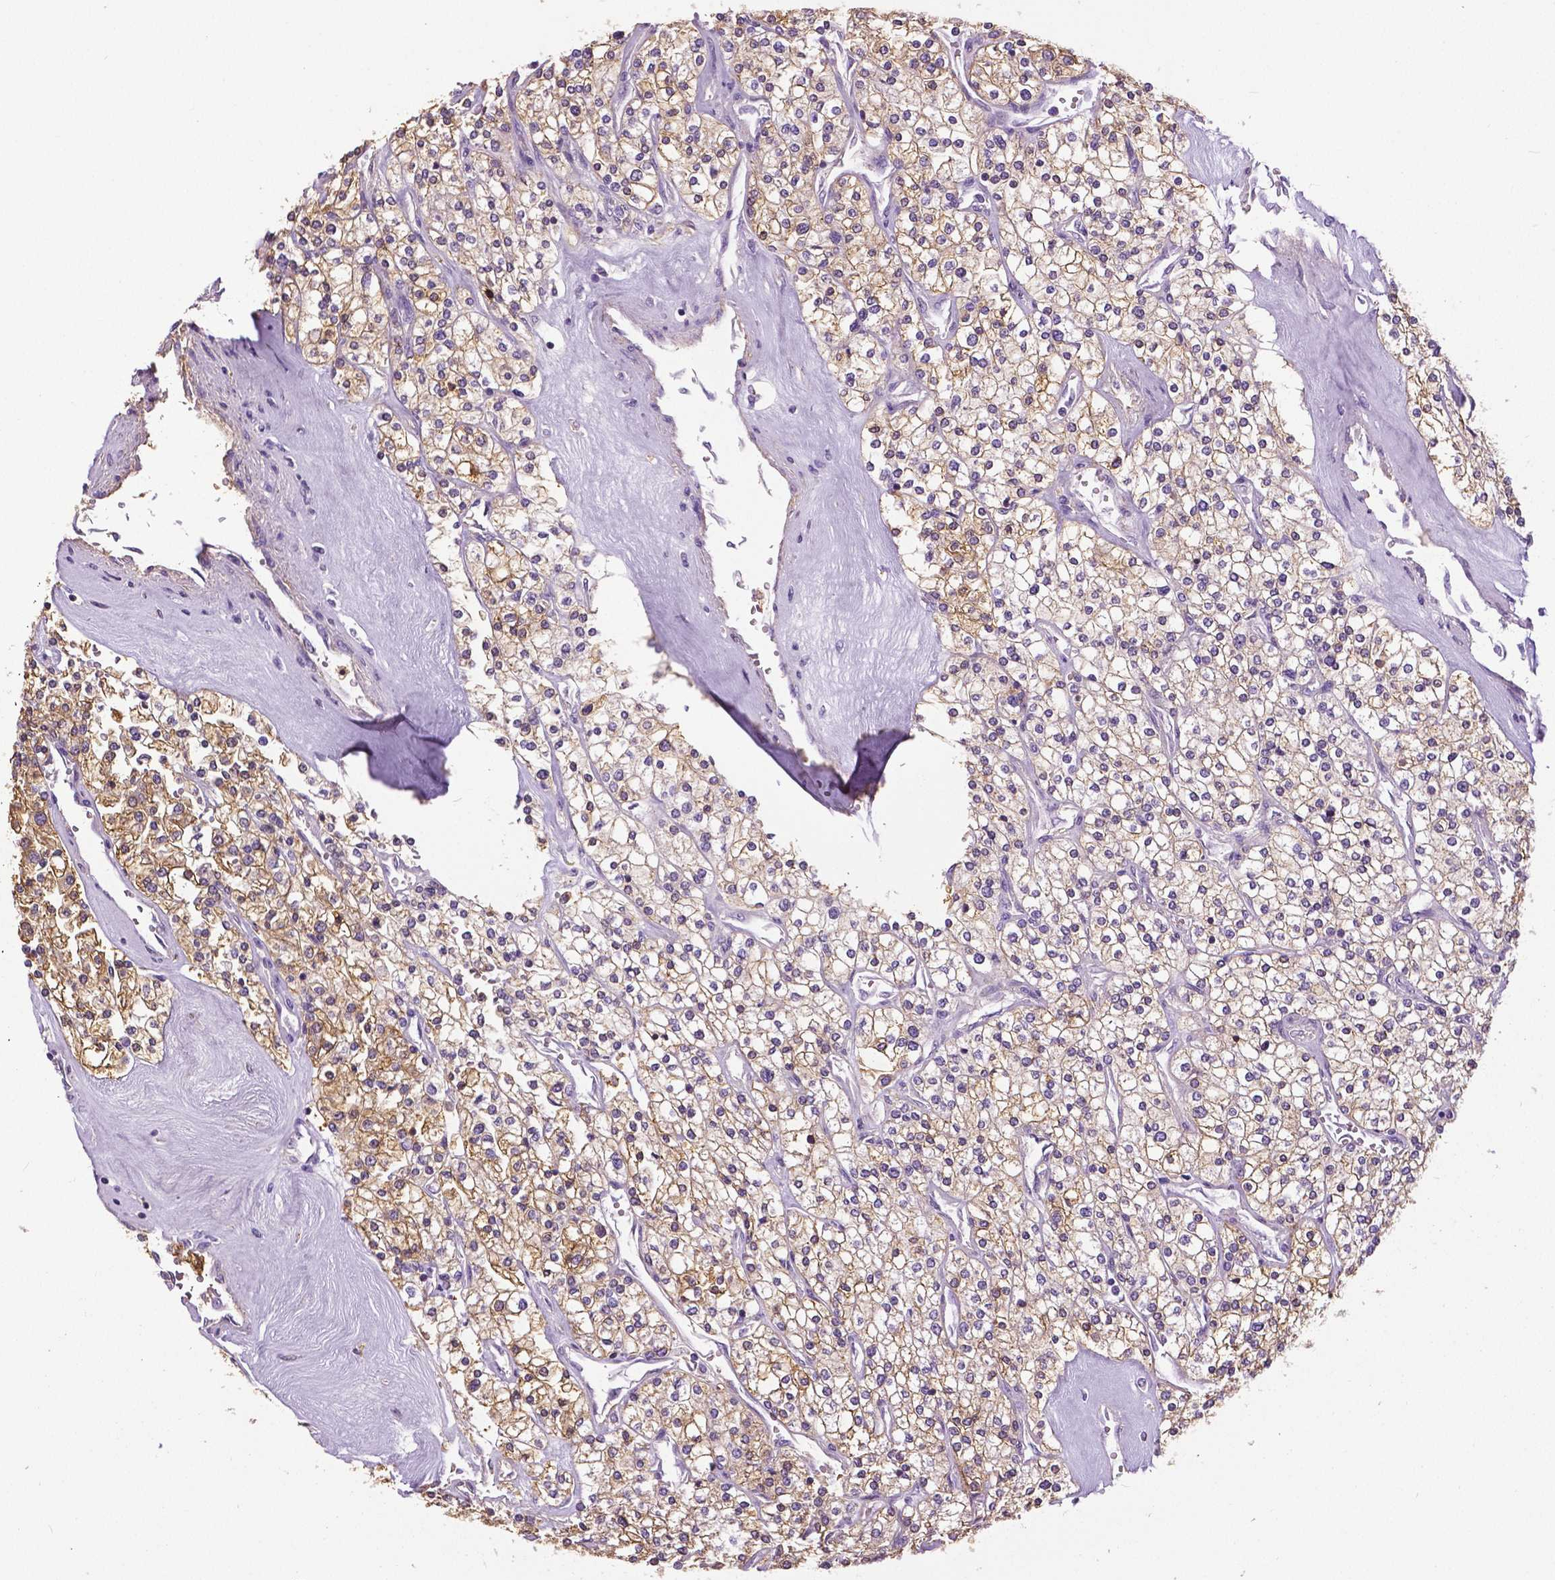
{"staining": {"intensity": "weak", "quantity": ">75%", "location": "cytoplasmic/membranous"}, "tissue": "renal cancer", "cell_type": "Tumor cells", "image_type": "cancer", "snomed": [{"axis": "morphology", "description": "Adenocarcinoma, NOS"}, {"axis": "topography", "description": "Kidney"}], "caption": "About >75% of tumor cells in renal adenocarcinoma display weak cytoplasmic/membranous protein positivity as visualized by brown immunohistochemical staining.", "gene": "ANXA13", "patient": {"sex": "male", "age": 80}}